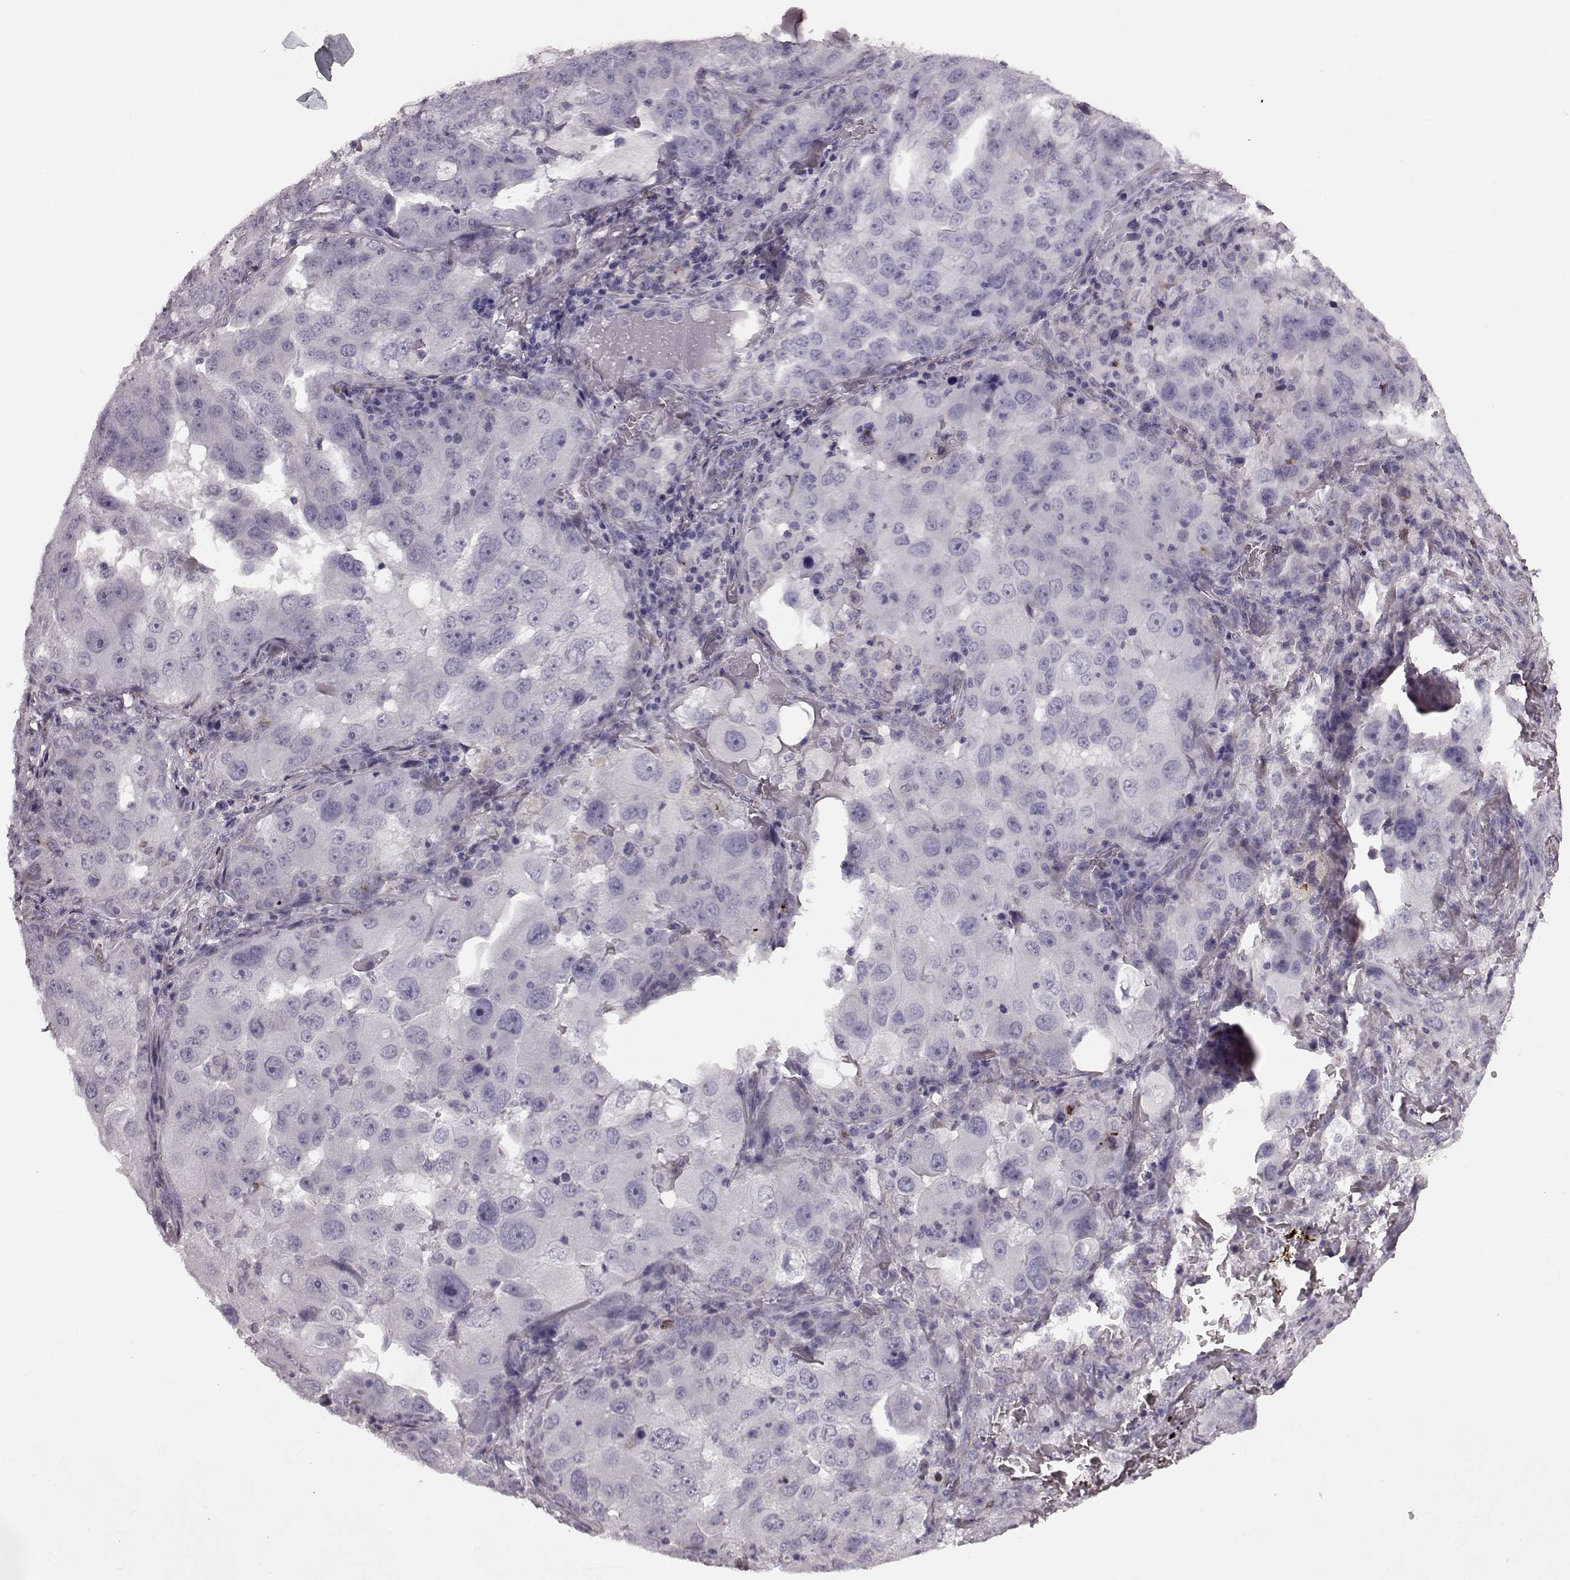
{"staining": {"intensity": "negative", "quantity": "none", "location": "none"}, "tissue": "lung cancer", "cell_type": "Tumor cells", "image_type": "cancer", "snomed": [{"axis": "morphology", "description": "Adenocarcinoma, NOS"}, {"axis": "topography", "description": "Lung"}], "caption": "DAB (3,3'-diaminobenzidine) immunohistochemical staining of human lung cancer (adenocarcinoma) demonstrates no significant staining in tumor cells. (DAB immunohistochemistry with hematoxylin counter stain).", "gene": "SNTG1", "patient": {"sex": "female", "age": 61}}